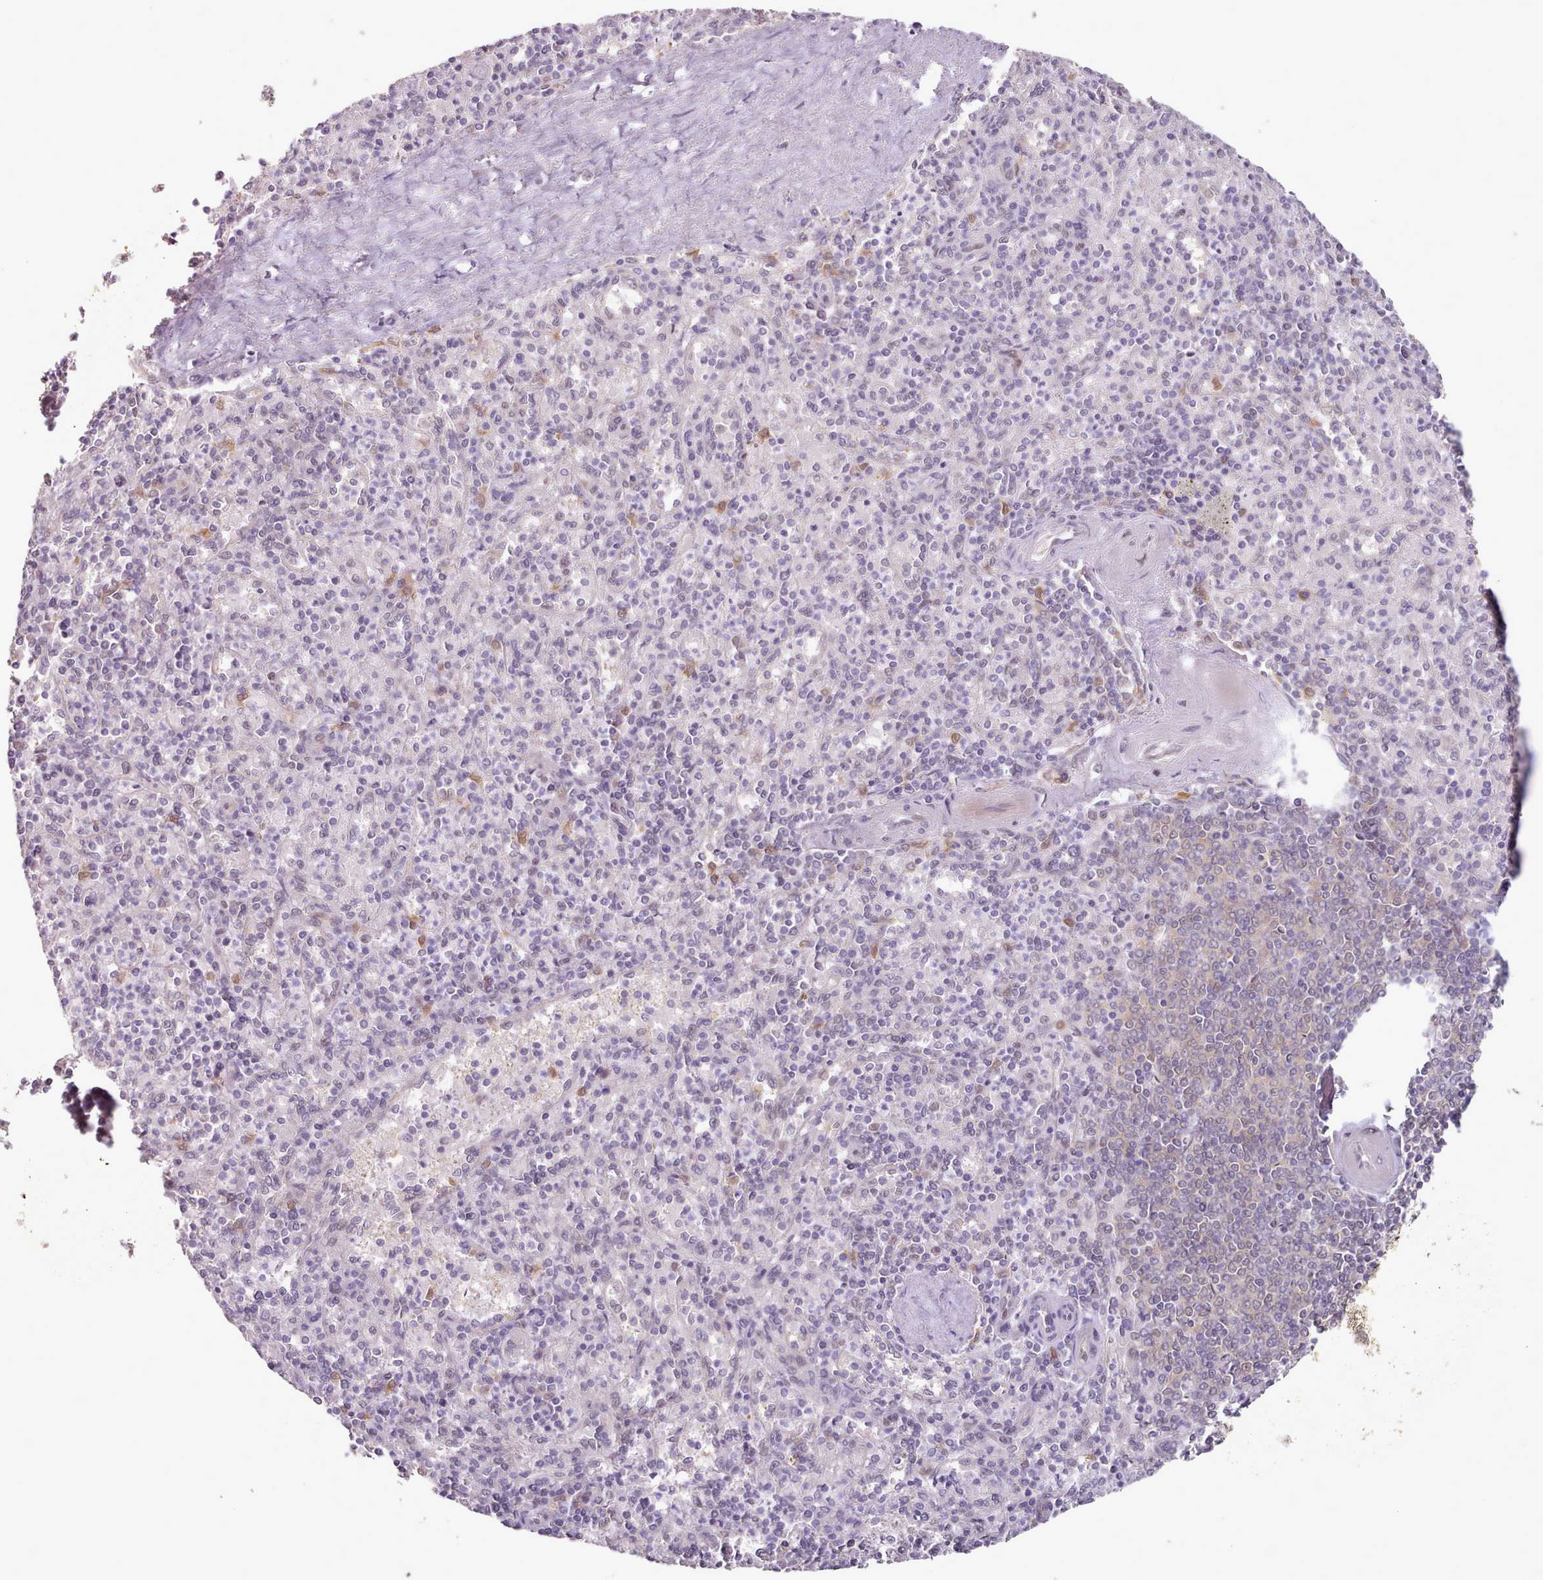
{"staining": {"intensity": "moderate", "quantity": "<25%", "location": "cytoplasmic/membranous"}, "tissue": "spleen", "cell_type": "Cells in red pulp", "image_type": "normal", "snomed": [{"axis": "morphology", "description": "Normal tissue, NOS"}, {"axis": "topography", "description": "Spleen"}], "caption": "Brown immunohistochemical staining in unremarkable spleen shows moderate cytoplasmic/membranous positivity in about <25% of cells in red pulp. The protein is shown in brown color, while the nuclei are stained blue.", "gene": "CES3", "patient": {"sex": "male", "age": 82}}